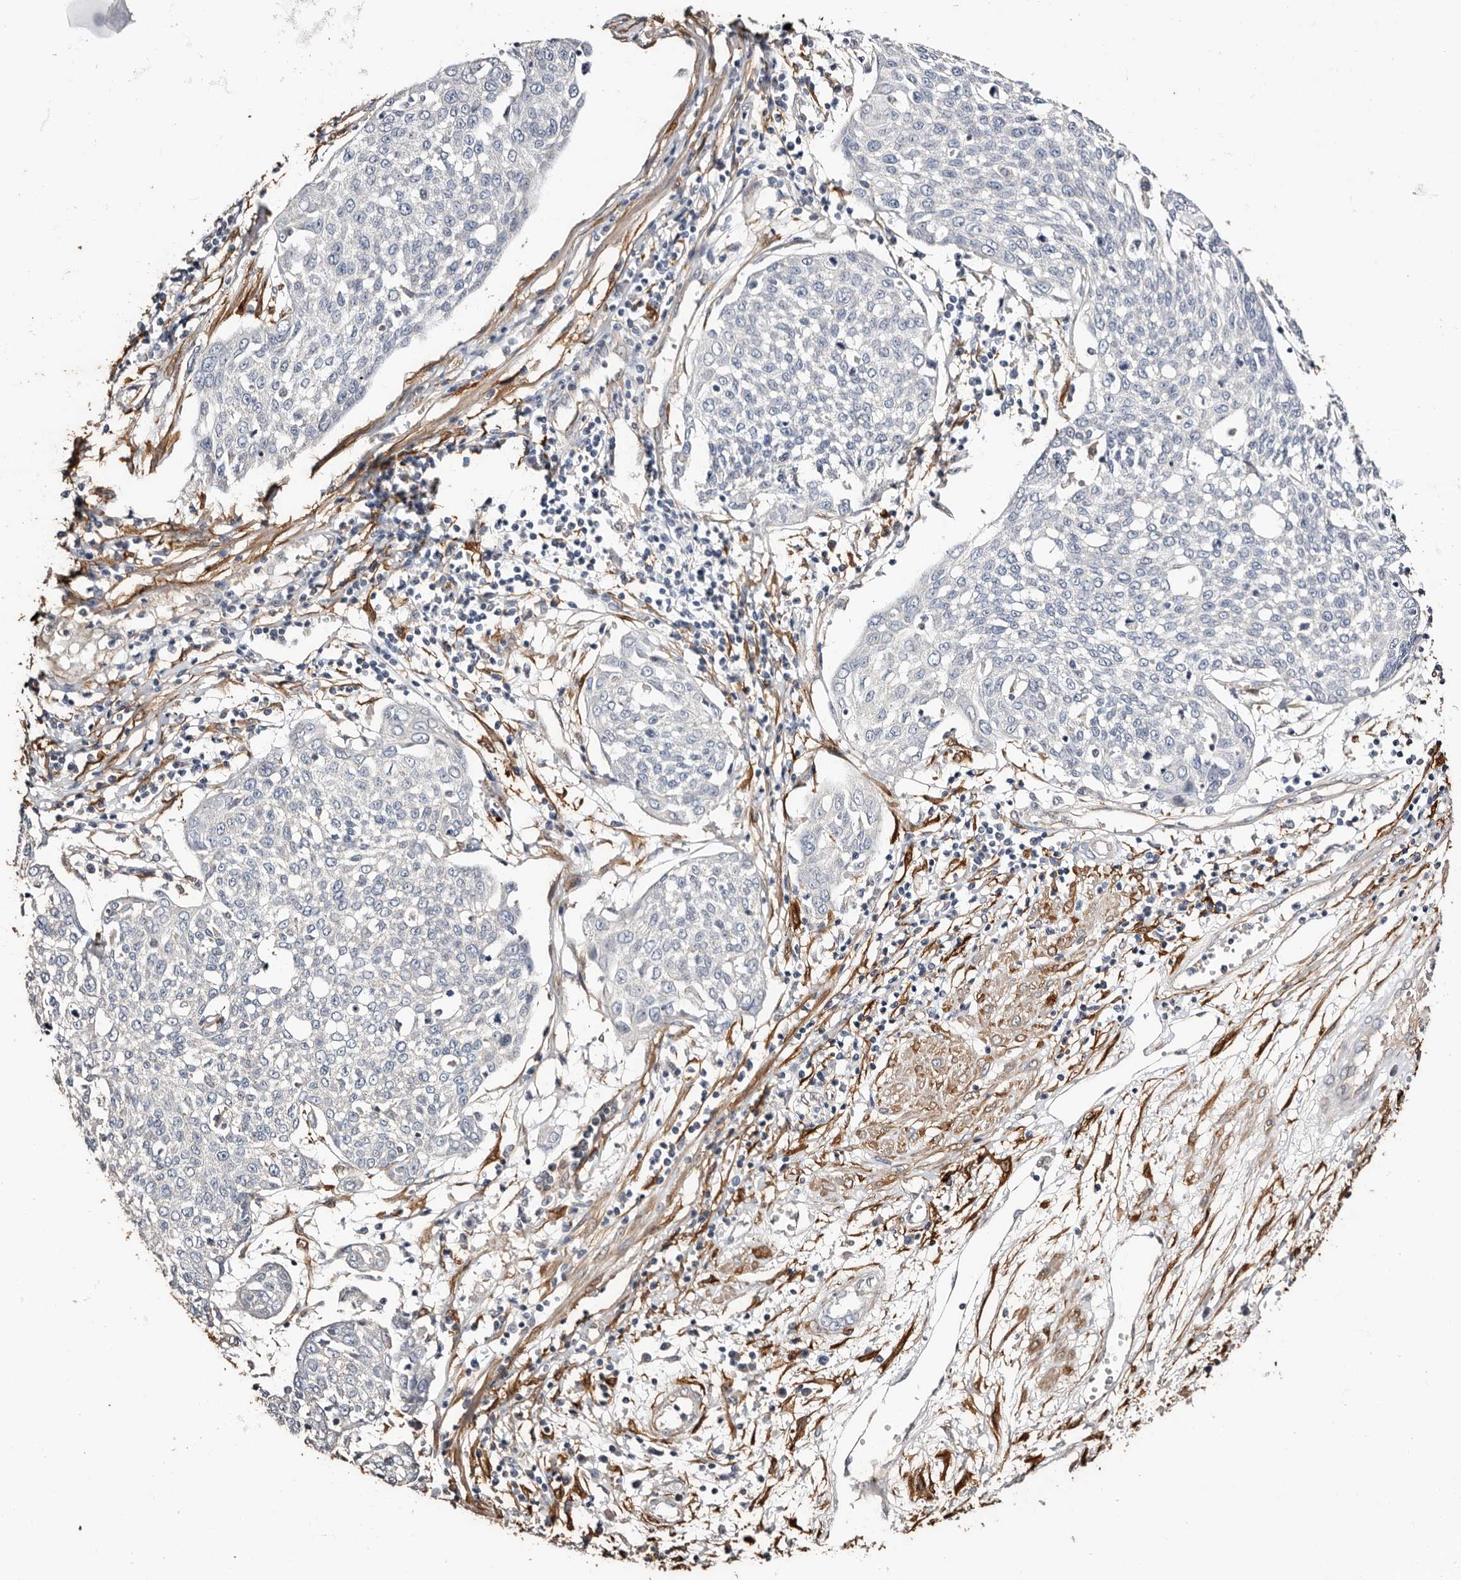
{"staining": {"intensity": "negative", "quantity": "none", "location": "none"}, "tissue": "cervical cancer", "cell_type": "Tumor cells", "image_type": "cancer", "snomed": [{"axis": "morphology", "description": "Squamous cell carcinoma, NOS"}, {"axis": "topography", "description": "Cervix"}], "caption": "A photomicrograph of human cervical cancer is negative for staining in tumor cells. (DAB (3,3'-diaminobenzidine) IHC, high magnification).", "gene": "TGM2", "patient": {"sex": "female", "age": 34}}